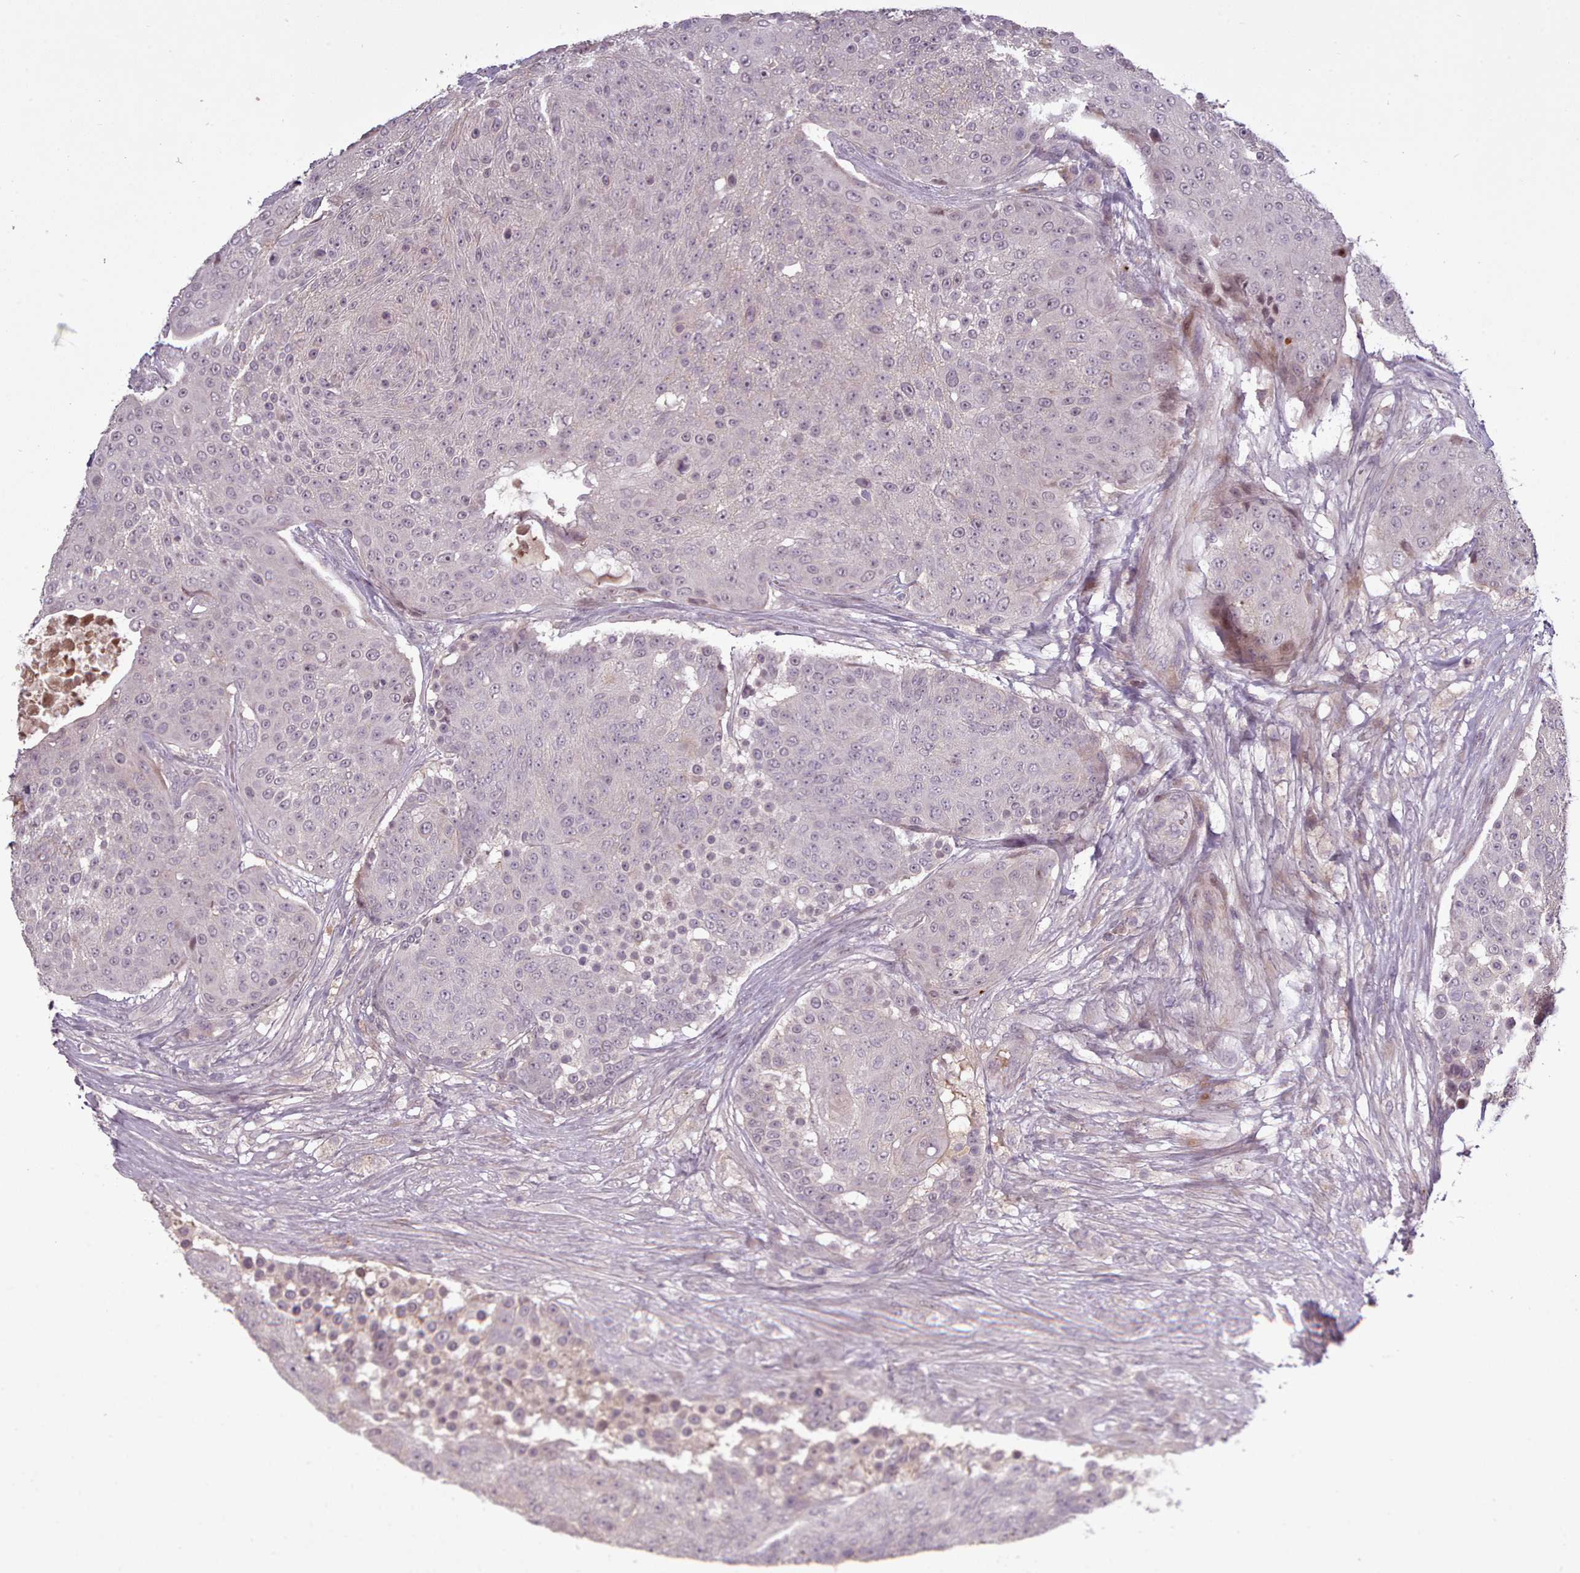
{"staining": {"intensity": "negative", "quantity": "none", "location": "none"}, "tissue": "urothelial cancer", "cell_type": "Tumor cells", "image_type": "cancer", "snomed": [{"axis": "morphology", "description": "Urothelial carcinoma, High grade"}, {"axis": "topography", "description": "Urinary bladder"}], "caption": "A micrograph of human urothelial cancer is negative for staining in tumor cells.", "gene": "LEFTY2", "patient": {"sex": "female", "age": 63}}